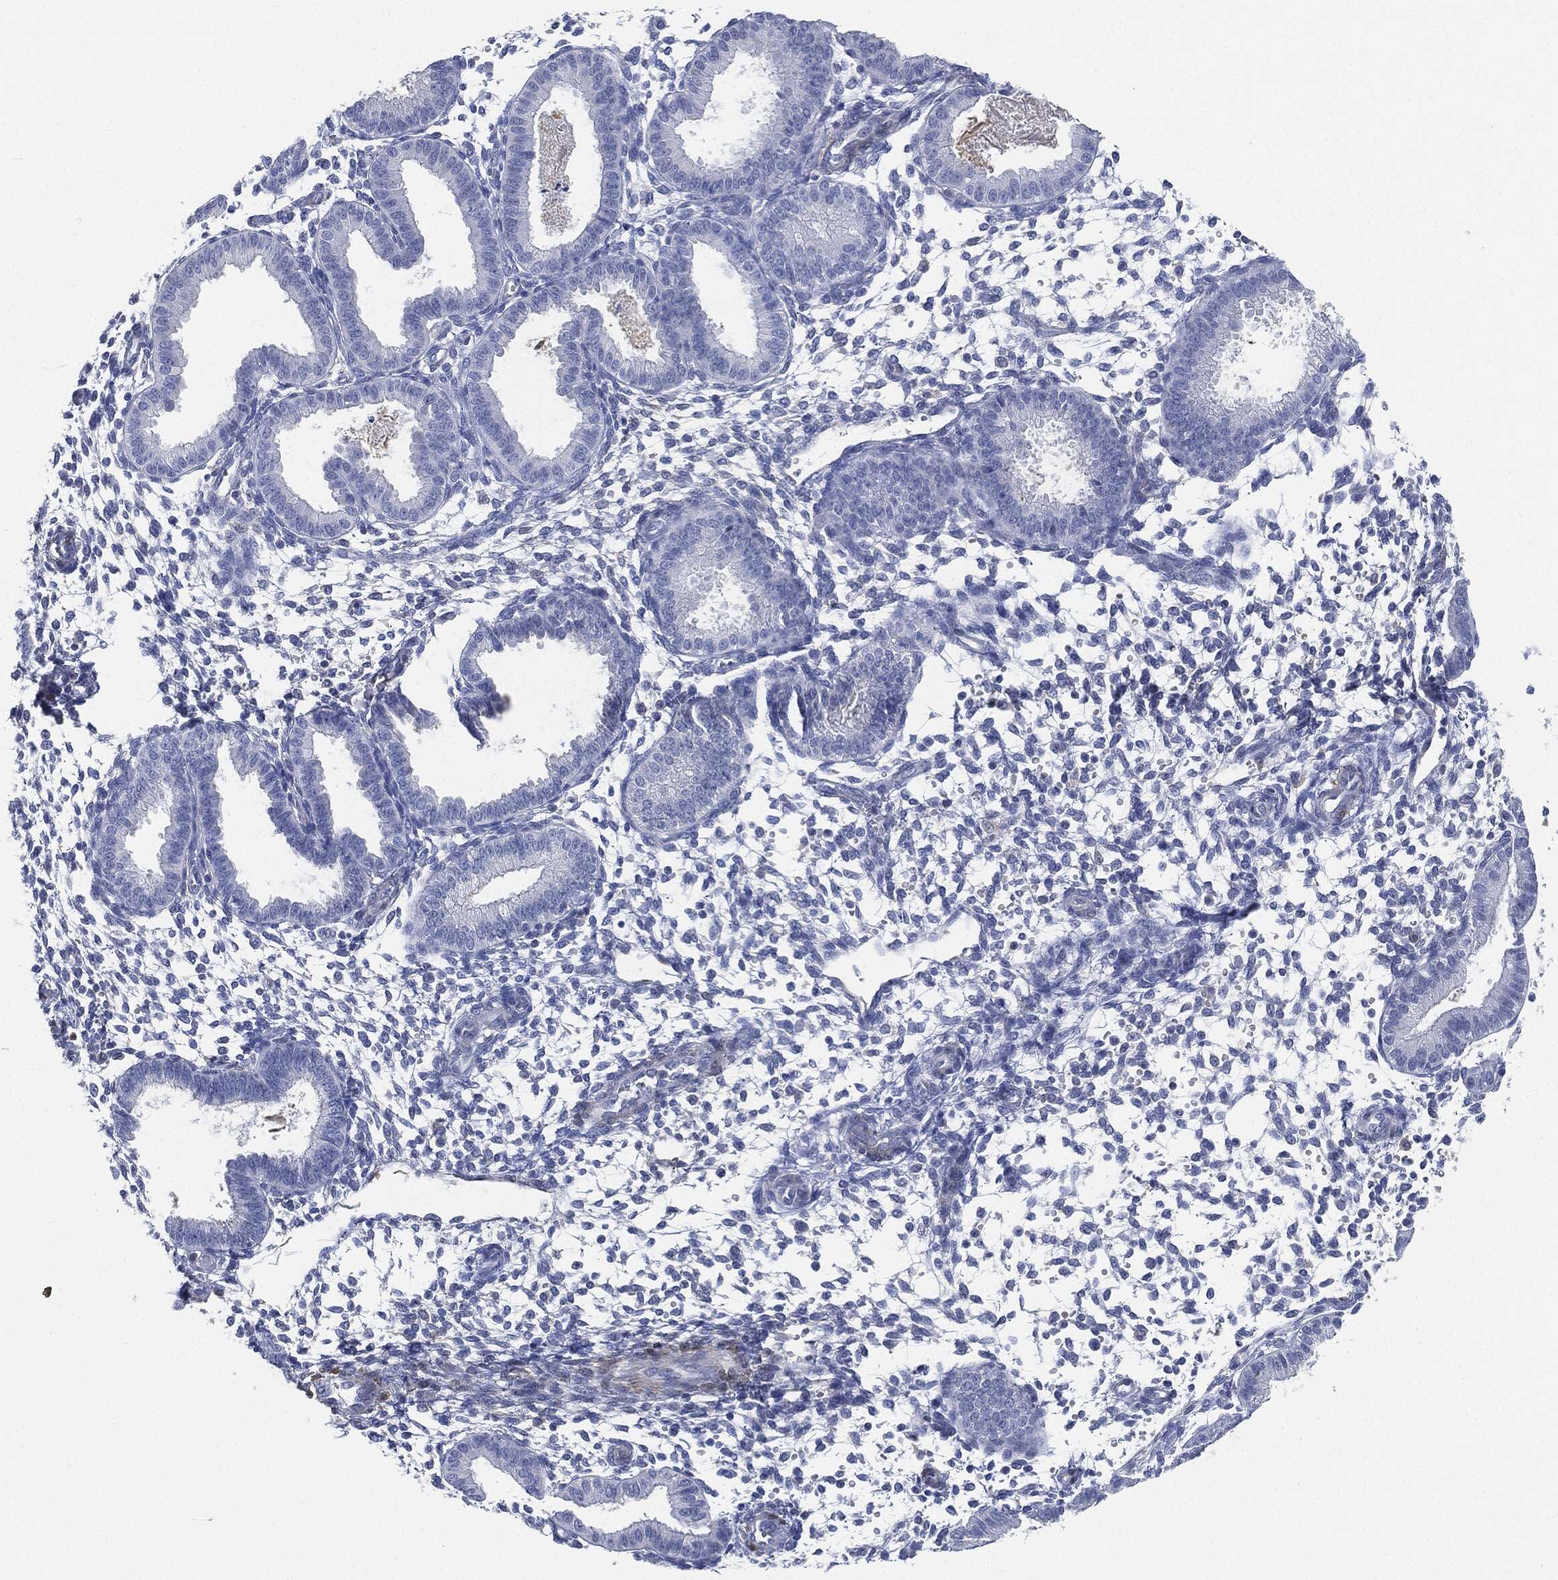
{"staining": {"intensity": "negative", "quantity": "none", "location": "none"}, "tissue": "endometrium", "cell_type": "Cells in endometrial stroma", "image_type": "normal", "snomed": [{"axis": "morphology", "description": "Normal tissue, NOS"}, {"axis": "topography", "description": "Endometrium"}], "caption": "Endometrium stained for a protein using IHC exhibits no staining cells in endometrial stroma.", "gene": "TAGLN", "patient": {"sex": "female", "age": 43}}